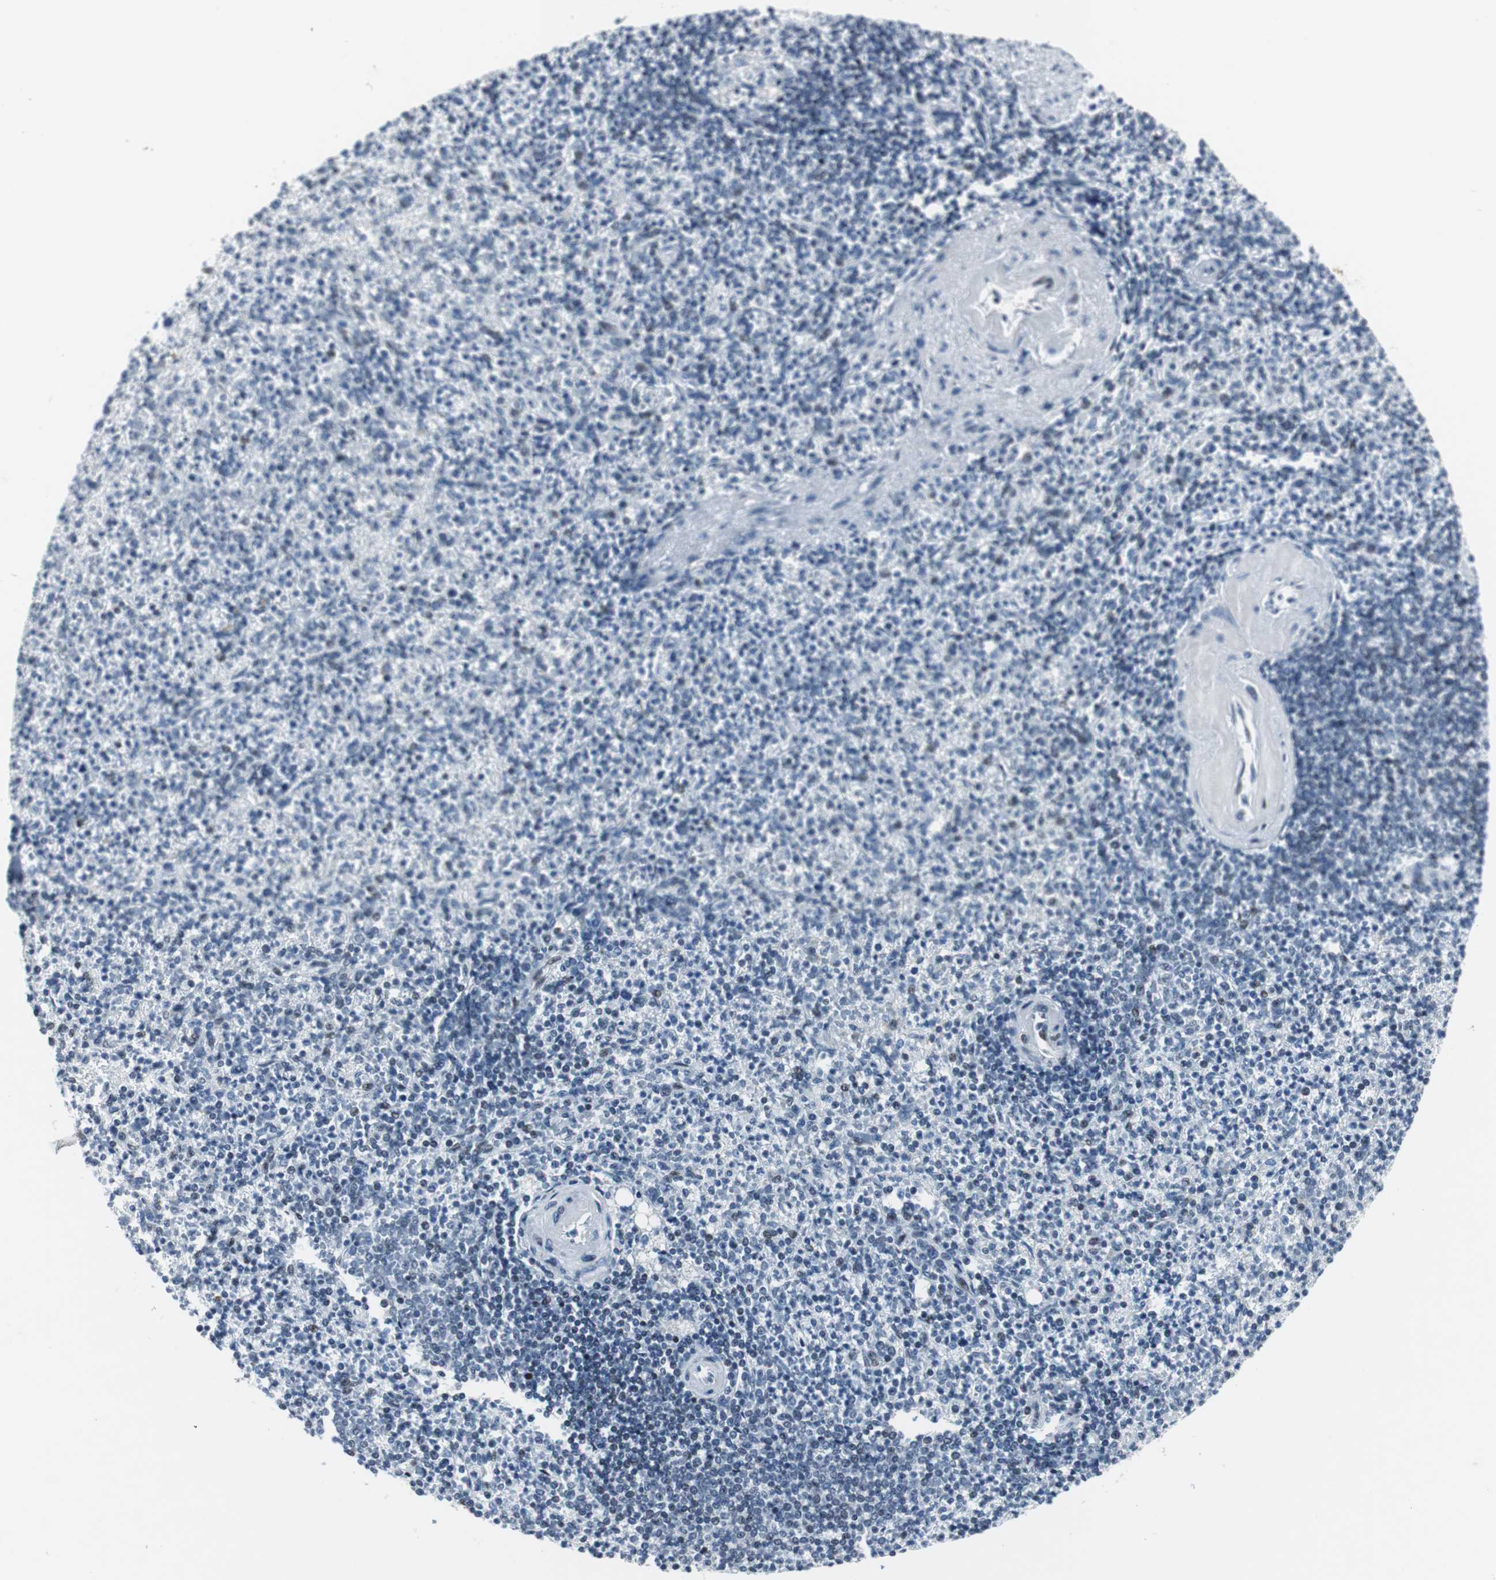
{"staining": {"intensity": "weak", "quantity": "<25%", "location": "nuclear"}, "tissue": "spleen", "cell_type": "Cells in red pulp", "image_type": "normal", "snomed": [{"axis": "morphology", "description": "Normal tissue, NOS"}, {"axis": "topography", "description": "Spleen"}], "caption": "This histopathology image is of normal spleen stained with immunohistochemistry to label a protein in brown with the nuclei are counter-stained blue. There is no positivity in cells in red pulp.", "gene": "MTA1", "patient": {"sex": "female", "age": 74}}